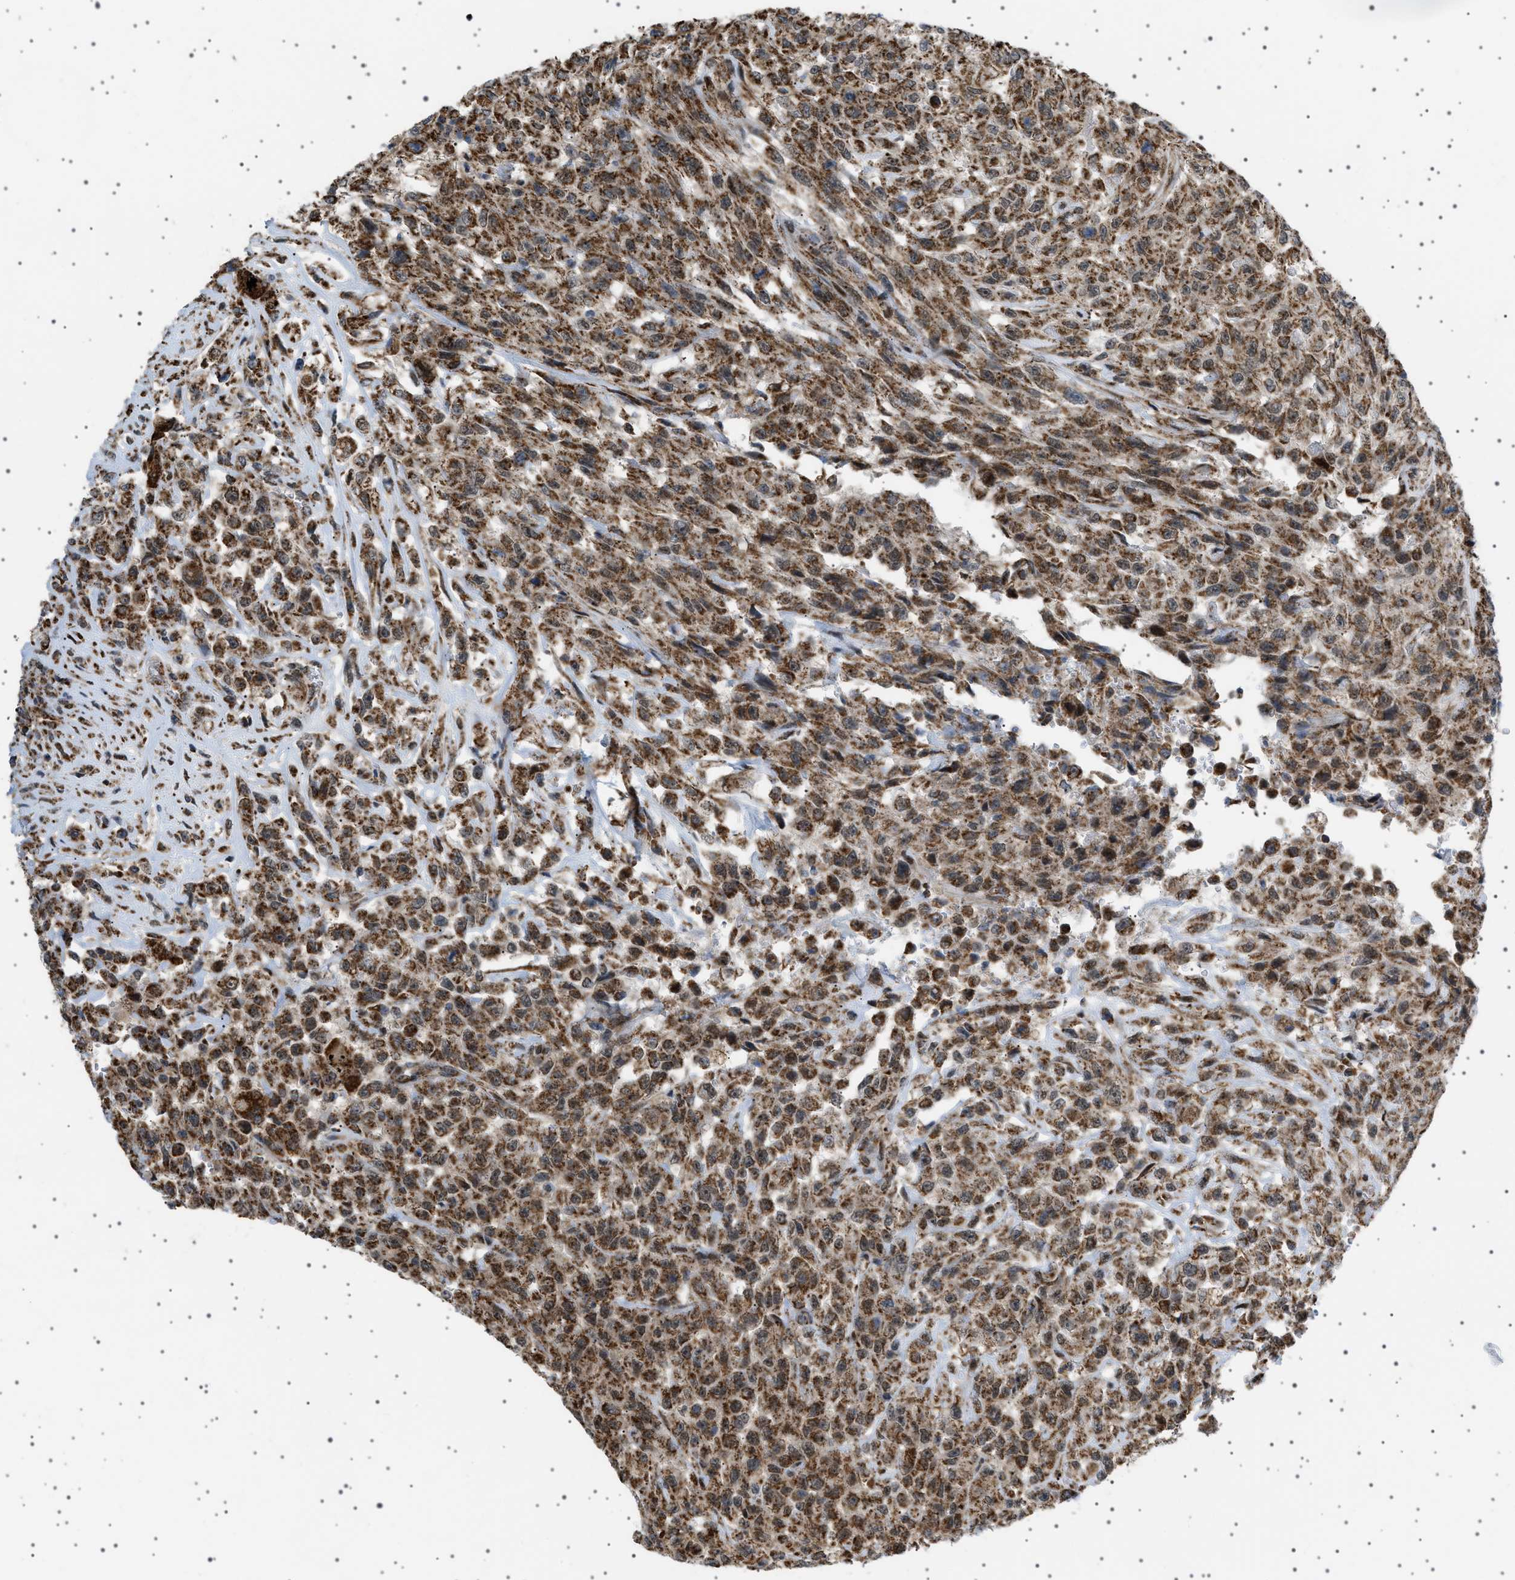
{"staining": {"intensity": "strong", "quantity": ">75%", "location": "cytoplasmic/membranous"}, "tissue": "urothelial cancer", "cell_type": "Tumor cells", "image_type": "cancer", "snomed": [{"axis": "morphology", "description": "Urothelial carcinoma, High grade"}, {"axis": "topography", "description": "Urinary bladder"}], "caption": "This is an image of IHC staining of urothelial cancer, which shows strong expression in the cytoplasmic/membranous of tumor cells.", "gene": "MELK", "patient": {"sex": "male", "age": 46}}